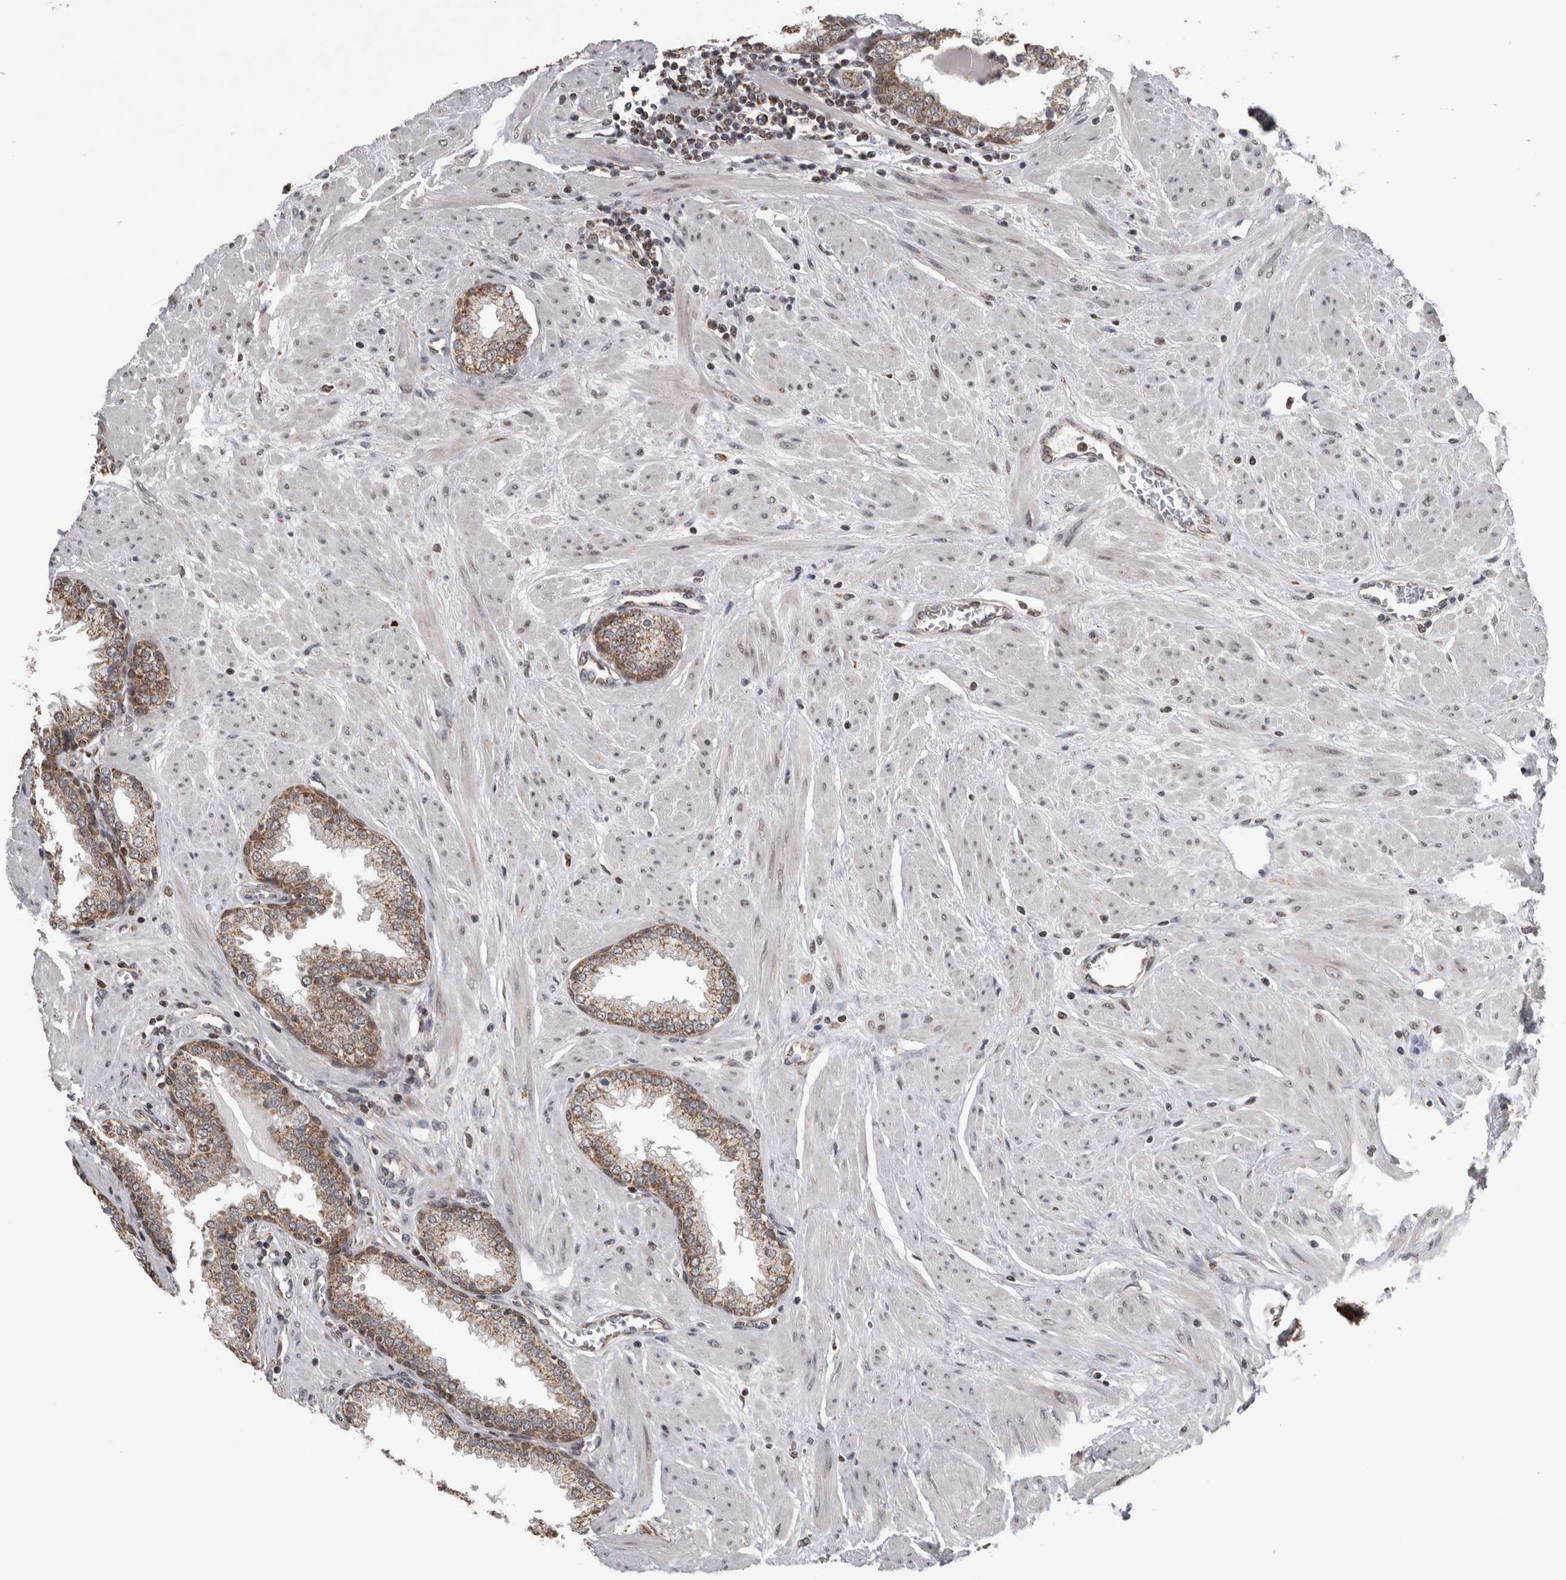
{"staining": {"intensity": "moderate", "quantity": ">75%", "location": "cytoplasmic/membranous"}, "tissue": "prostate", "cell_type": "Glandular cells", "image_type": "normal", "snomed": [{"axis": "morphology", "description": "Normal tissue, NOS"}, {"axis": "topography", "description": "Prostate"}], "caption": "Glandular cells display medium levels of moderate cytoplasmic/membranous staining in approximately >75% of cells in normal human prostate.", "gene": "OR2K2", "patient": {"sex": "male", "age": 51}}